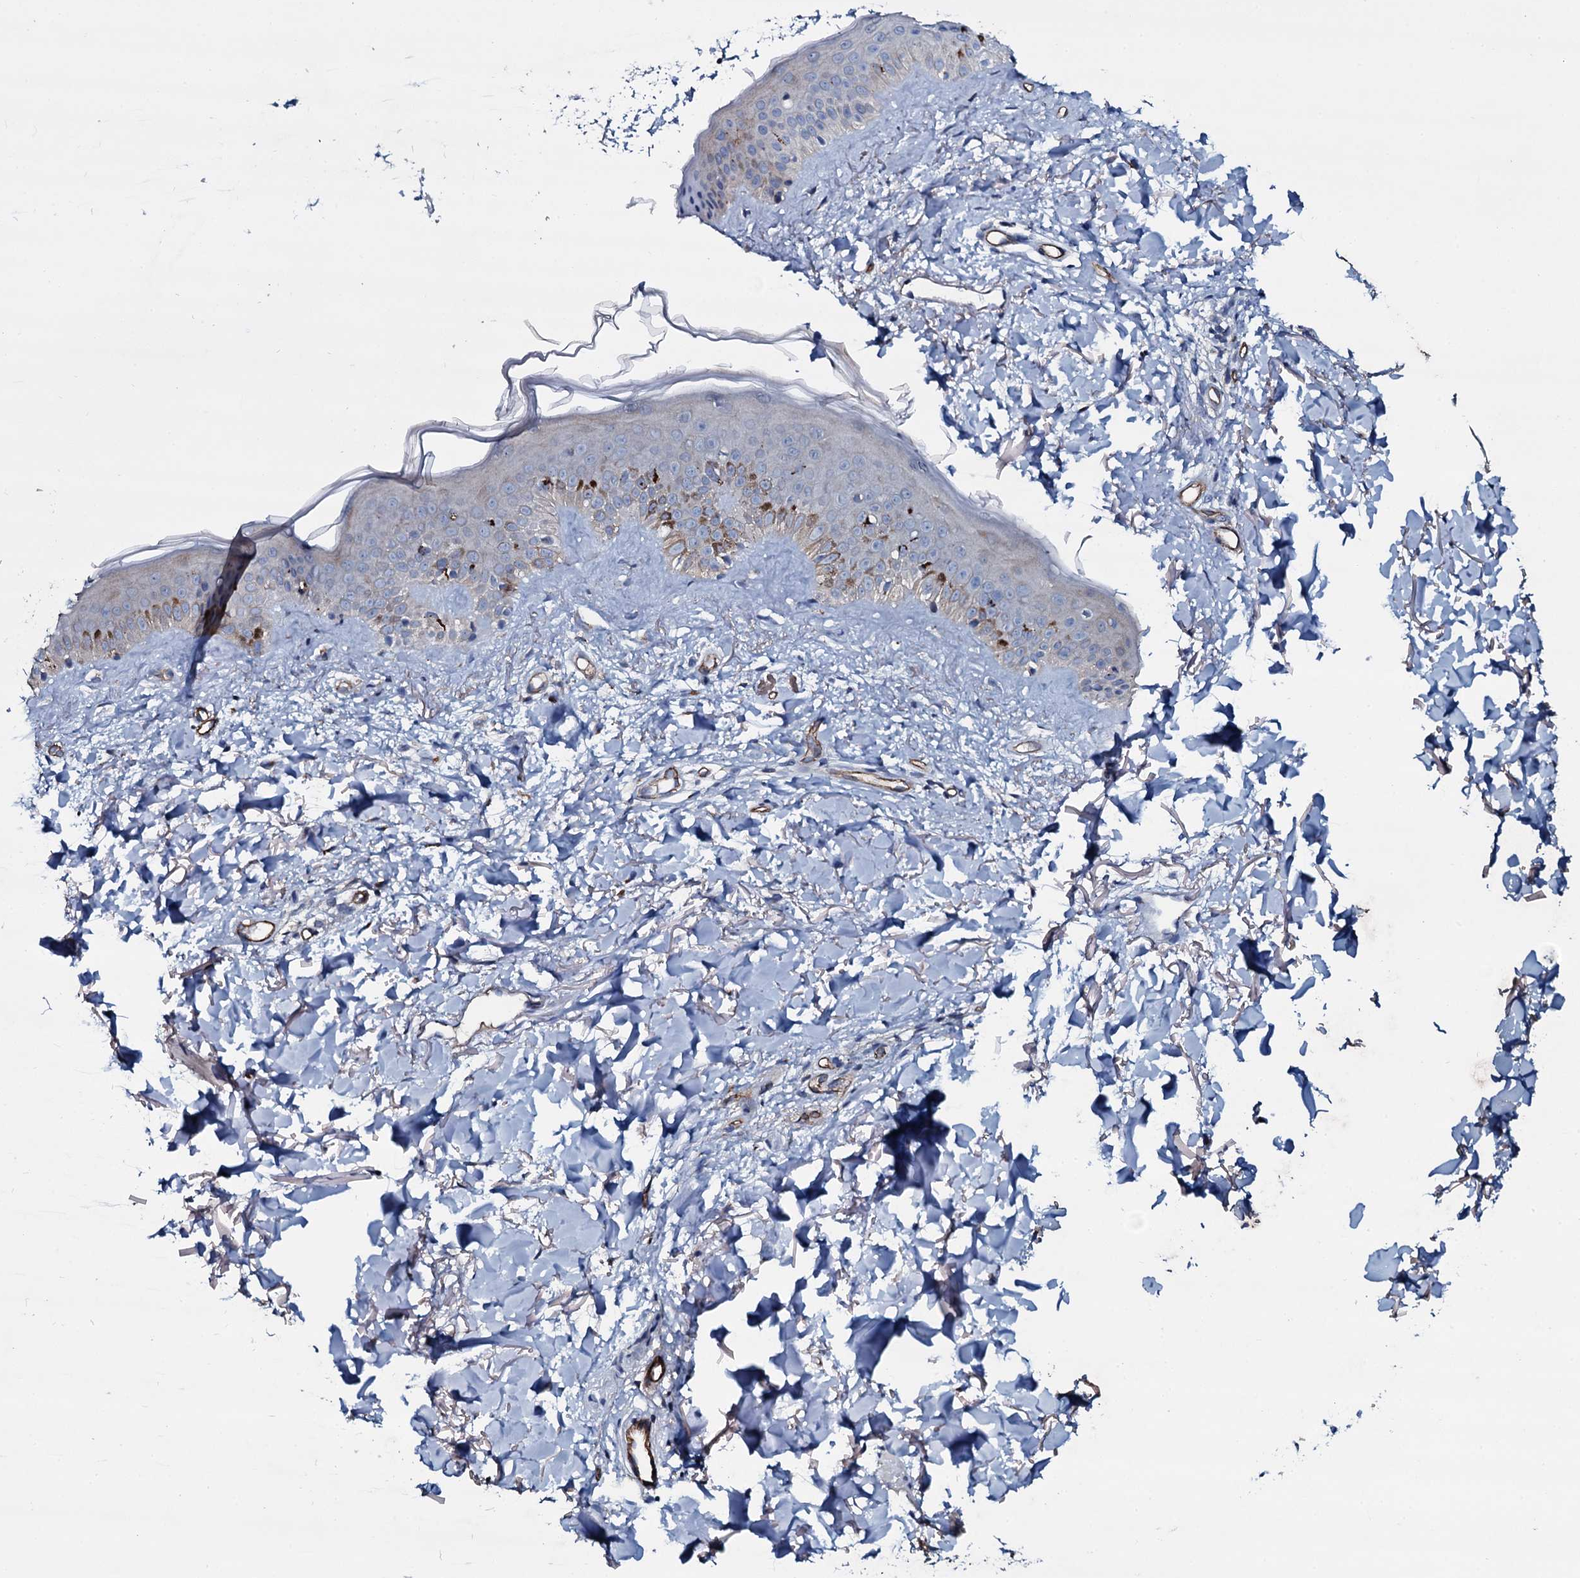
{"staining": {"intensity": "moderate", "quantity": ">75%", "location": "cytoplasmic/membranous"}, "tissue": "skin", "cell_type": "Fibroblasts", "image_type": "normal", "snomed": [{"axis": "morphology", "description": "Normal tissue, NOS"}, {"axis": "topography", "description": "Skin"}], "caption": "Skin stained with immunohistochemistry exhibits moderate cytoplasmic/membranous staining in approximately >75% of fibroblasts.", "gene": "CLEC14A", "patient": {"sex": "female", "age": 58}}